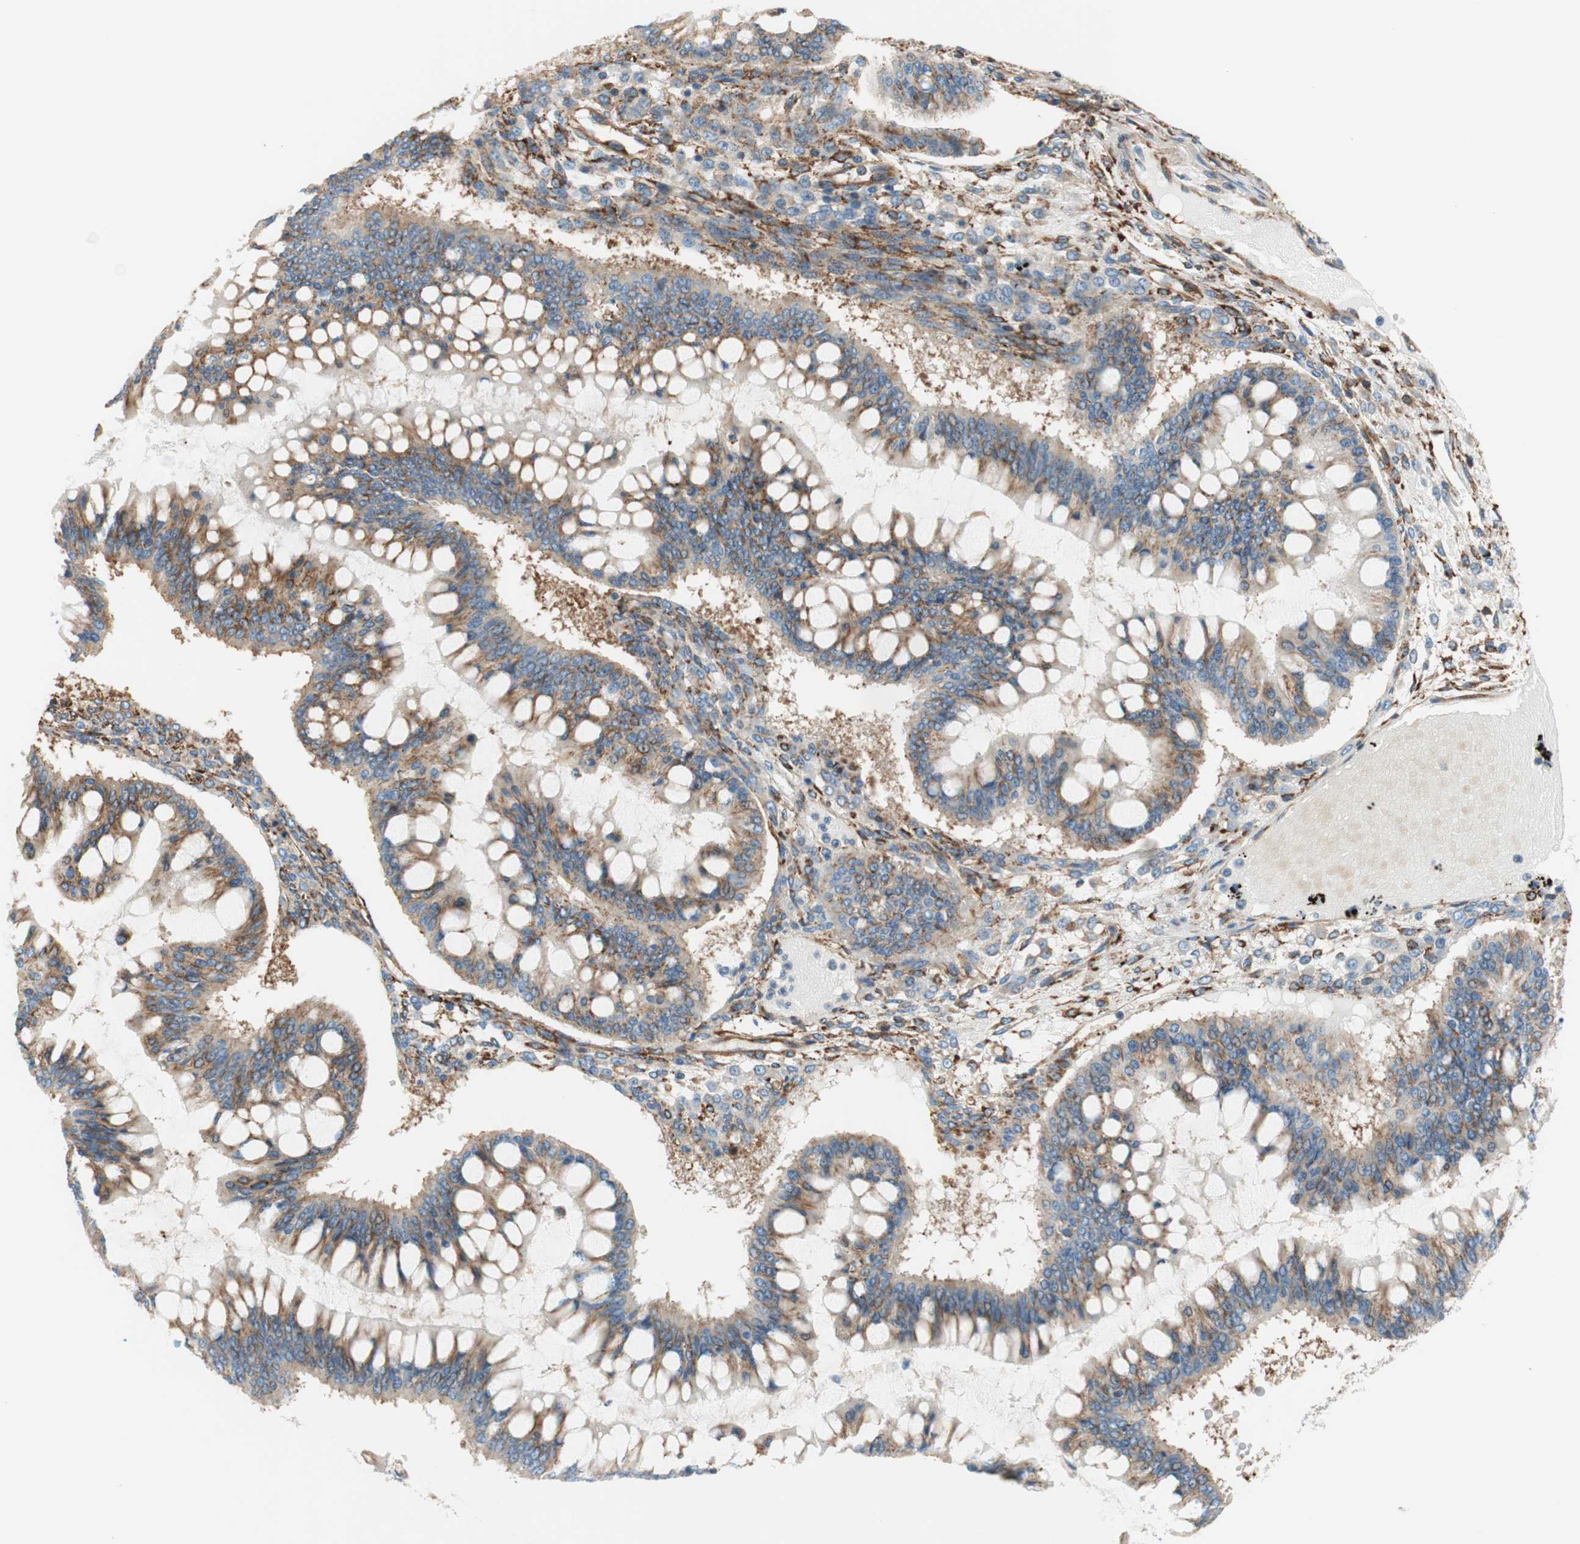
{"staining": {"intensity": "moderate", "quantity": ">75%", "location": "cytoplasmic/membranous"}, "tissue": "ovarian cancer", "cell_type": "Tumor cells", "image_type": "cancer", "snomed": [{"axis": "morphology", "description": "Cystadenocarcinoma, mucinous, NOS"}, {"axis": "topography", "description": "Ovary"}], "caption": "Mucinous cystadenocarcinoma (ovarian) tissue exhibits moderate cytoplasmic/membranous staining in approximately >75% of tumor cells, visualized by immunohistochemistry.", "gene": "VPS26A", "patient": {"sex": "female", "age": 73}}